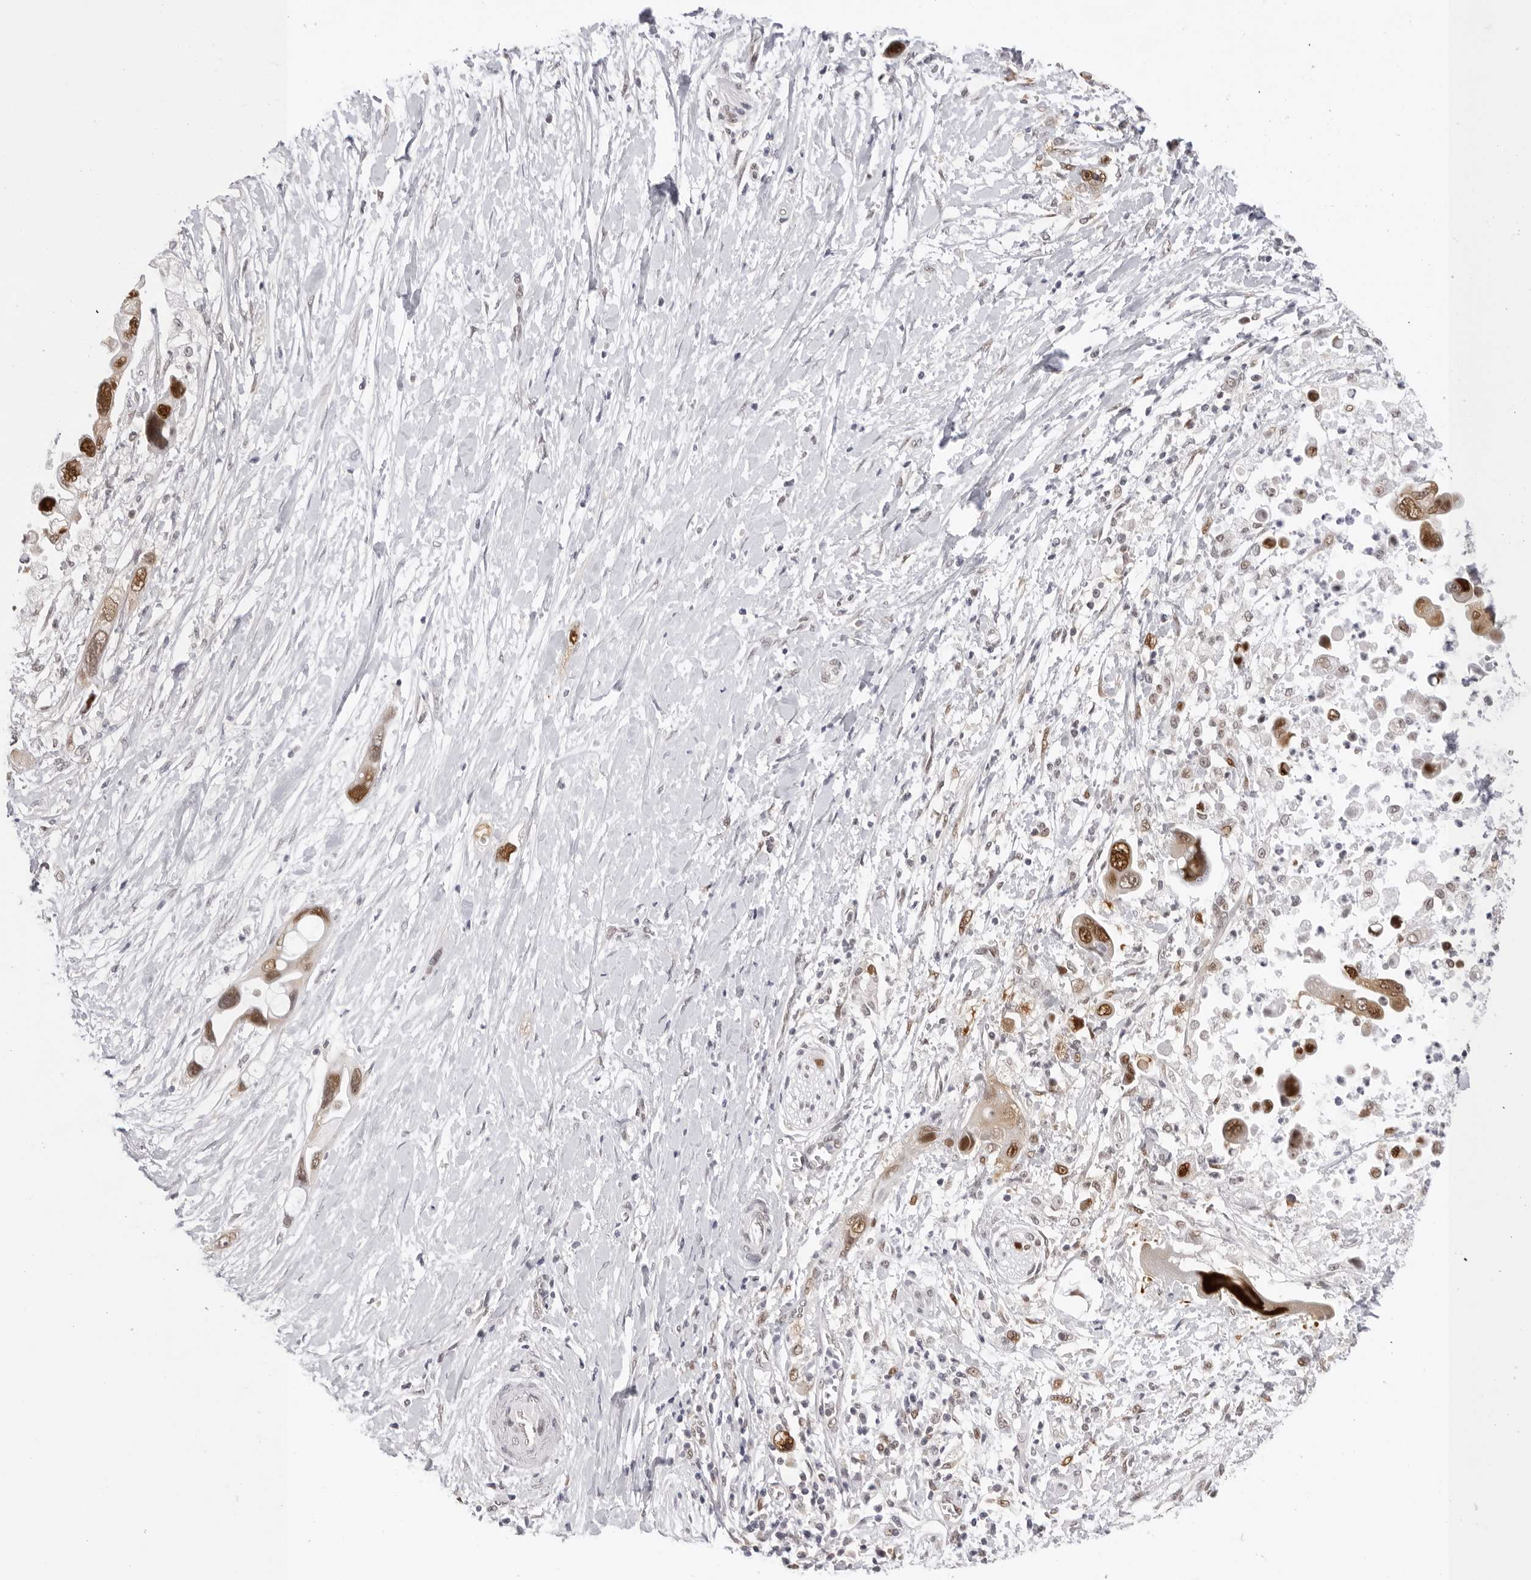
{"staining": {"intensity": "strong", "quantity": ">75%", "location": "cytoplasmic/membranous,nuclear"}, "tissue": "pancreatic cancer", "cell_type": "Tumor cells", "image_type": "cancer", "snomed": [{"axis": "morphology", "description": "Adenocarcinoma, NOS"}, {"axis": "topography", "description": "Pancreas"}], "caption": "Protein expression analysis of human pancreatic adenocarcinoma reveals strong cytoplasmic/membranous and nuclear expression in approximately >75% of tumor cells.", "gene": "WDR77", "patient": {"sex": "female", "age": 72}}